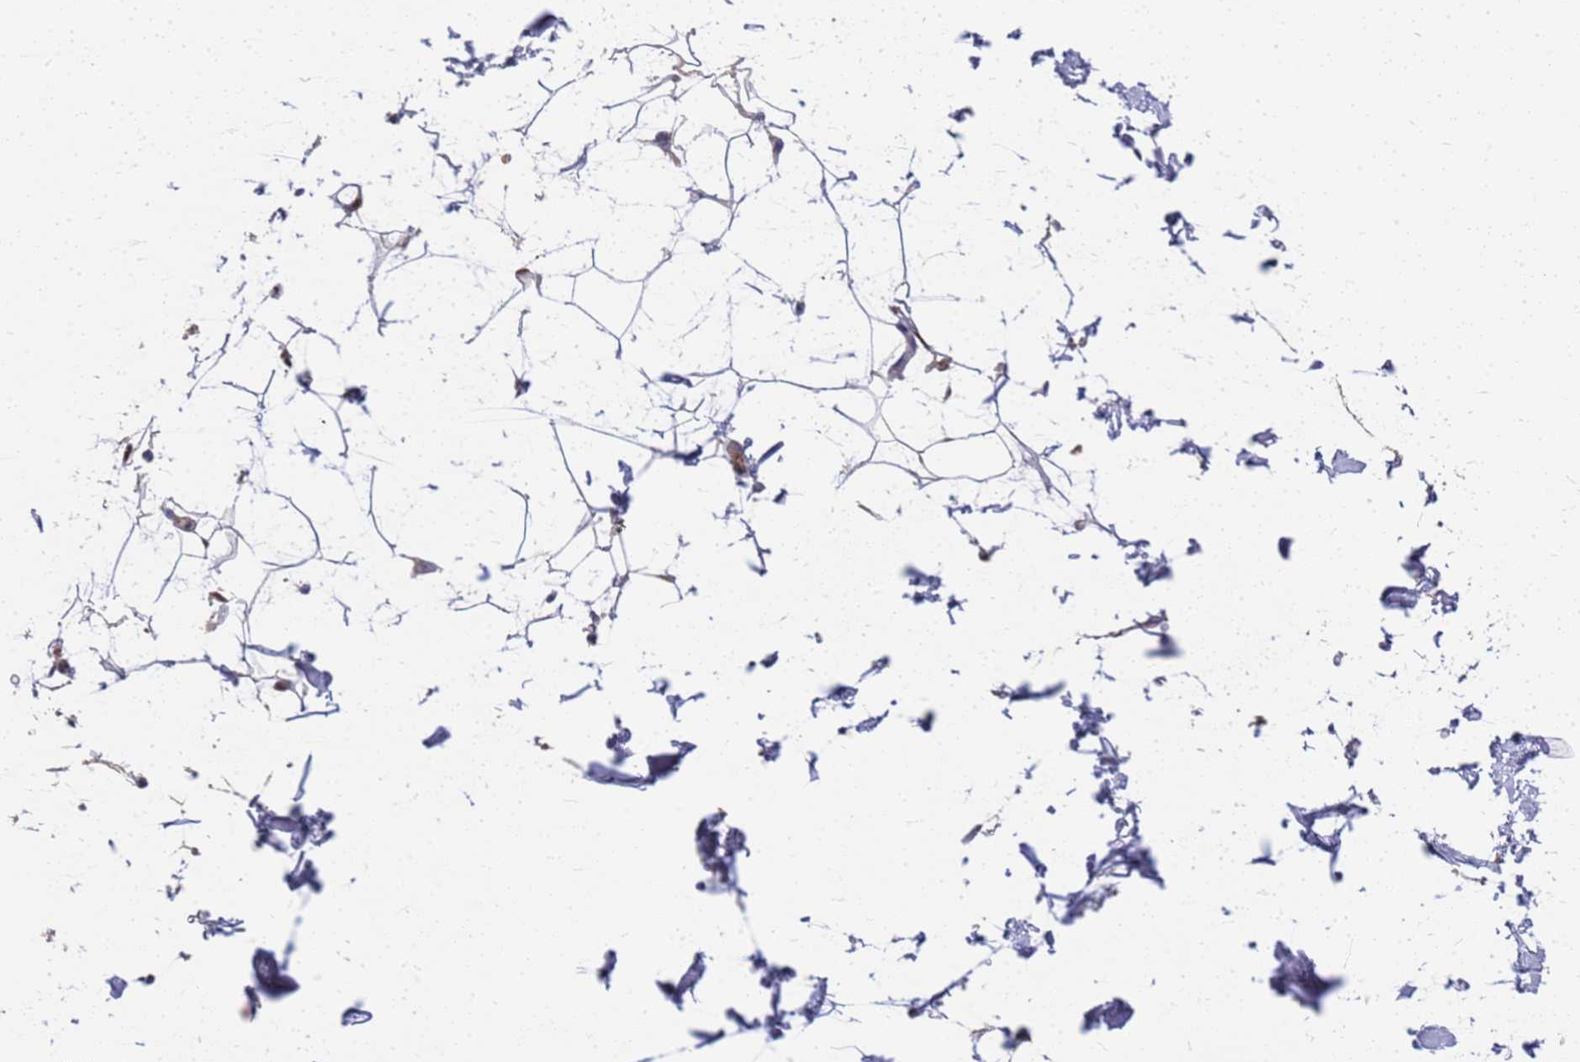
{"staining": {"intensity": "negative", "quantity": "none", "location": "none"}, "tissue": "adipose tissue", "cell_type": "Adipocytes", "image_type": "normal", "snomed": [{"axis": "morphology", "description": "Normal tissue, NOS"}, {"axis": "topography", "description": "Soft tissue"}], "caption": "Adipocytes show no significant positivity in benign adipose tissue.", "gene": "SLC35E2B", "patient": {"sex": "male", "age": 72}}